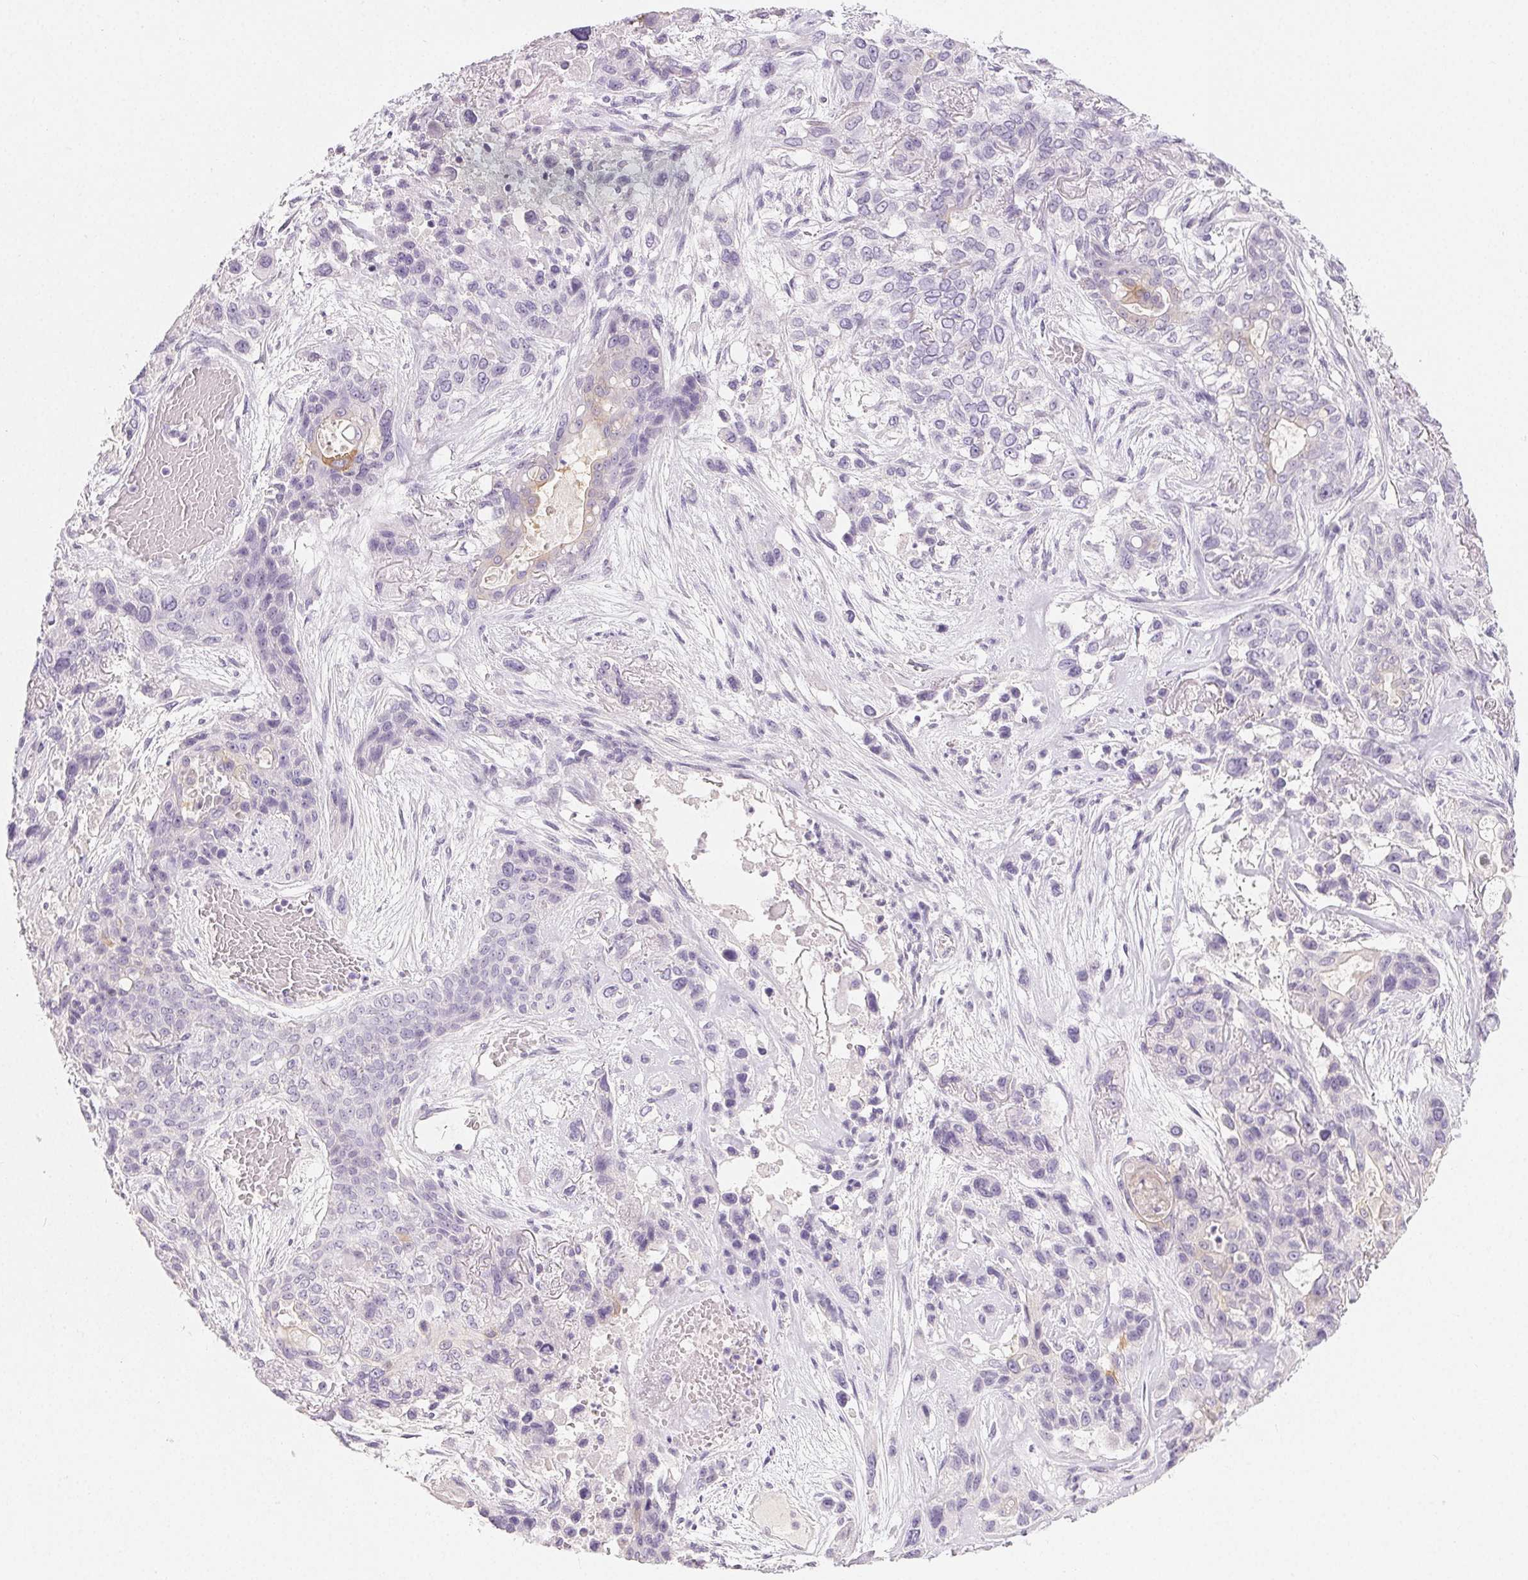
{"staining": {"intensity": "negative", "quantity": "none", "location": "none"}, "tissue": "lung cancer", "cell_type": "Tumor cells", "image_type": "cancer", "snomed": [{"axis": "morphology", "description": "Squamous cell carcinoma, NOS"}, {"axis": "topography", "description": "Lung"}], "caption": "Lung cancer stained for a protein using IHC shows no positivity tumor cells.", "gene": "MIOX", "patient": {"sex": "female", "age": 70}}